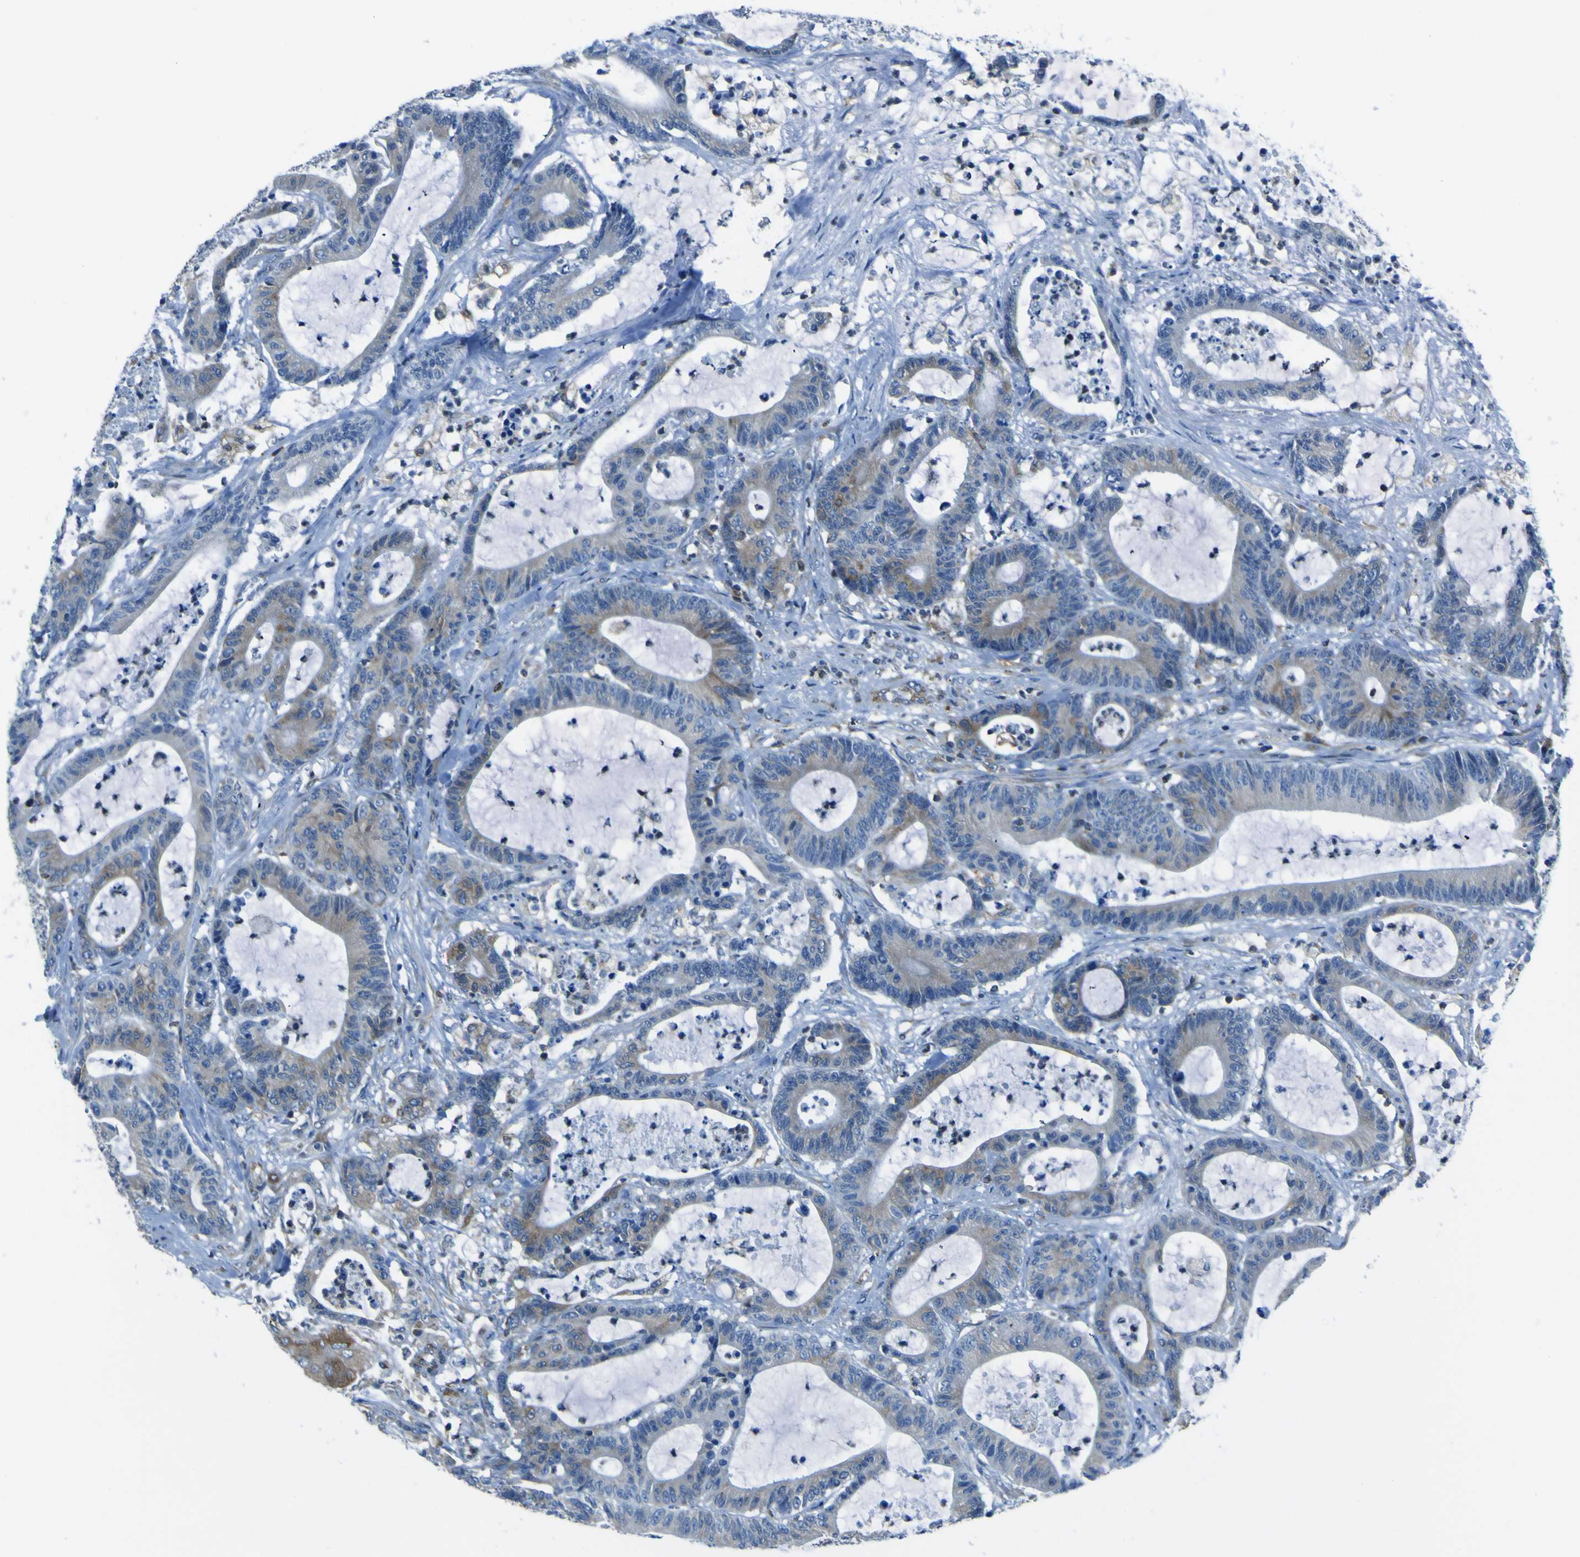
{"staining": {"intensity": "moderate", "quantity": "<25%", "location": "cytoplasmic/membranous"}, "tissue": "colorectal cancer", "cell_type": "Tumor cells", "image_type": "cancer", "snomed": [{"axis": "morphology", "description": "Adenocarcinoma, NOS"}, {"axis": "topography", "description": "Colon"}], "caption": "Colorectal cancer (adenocarcinoma) stained with immunohistochemistry demonstrates moderate cytoplasmic/membranous expression in about <25% of tumor cells.", "gene": "STIM1", "patient": {"sex": "female", "age": 84}}